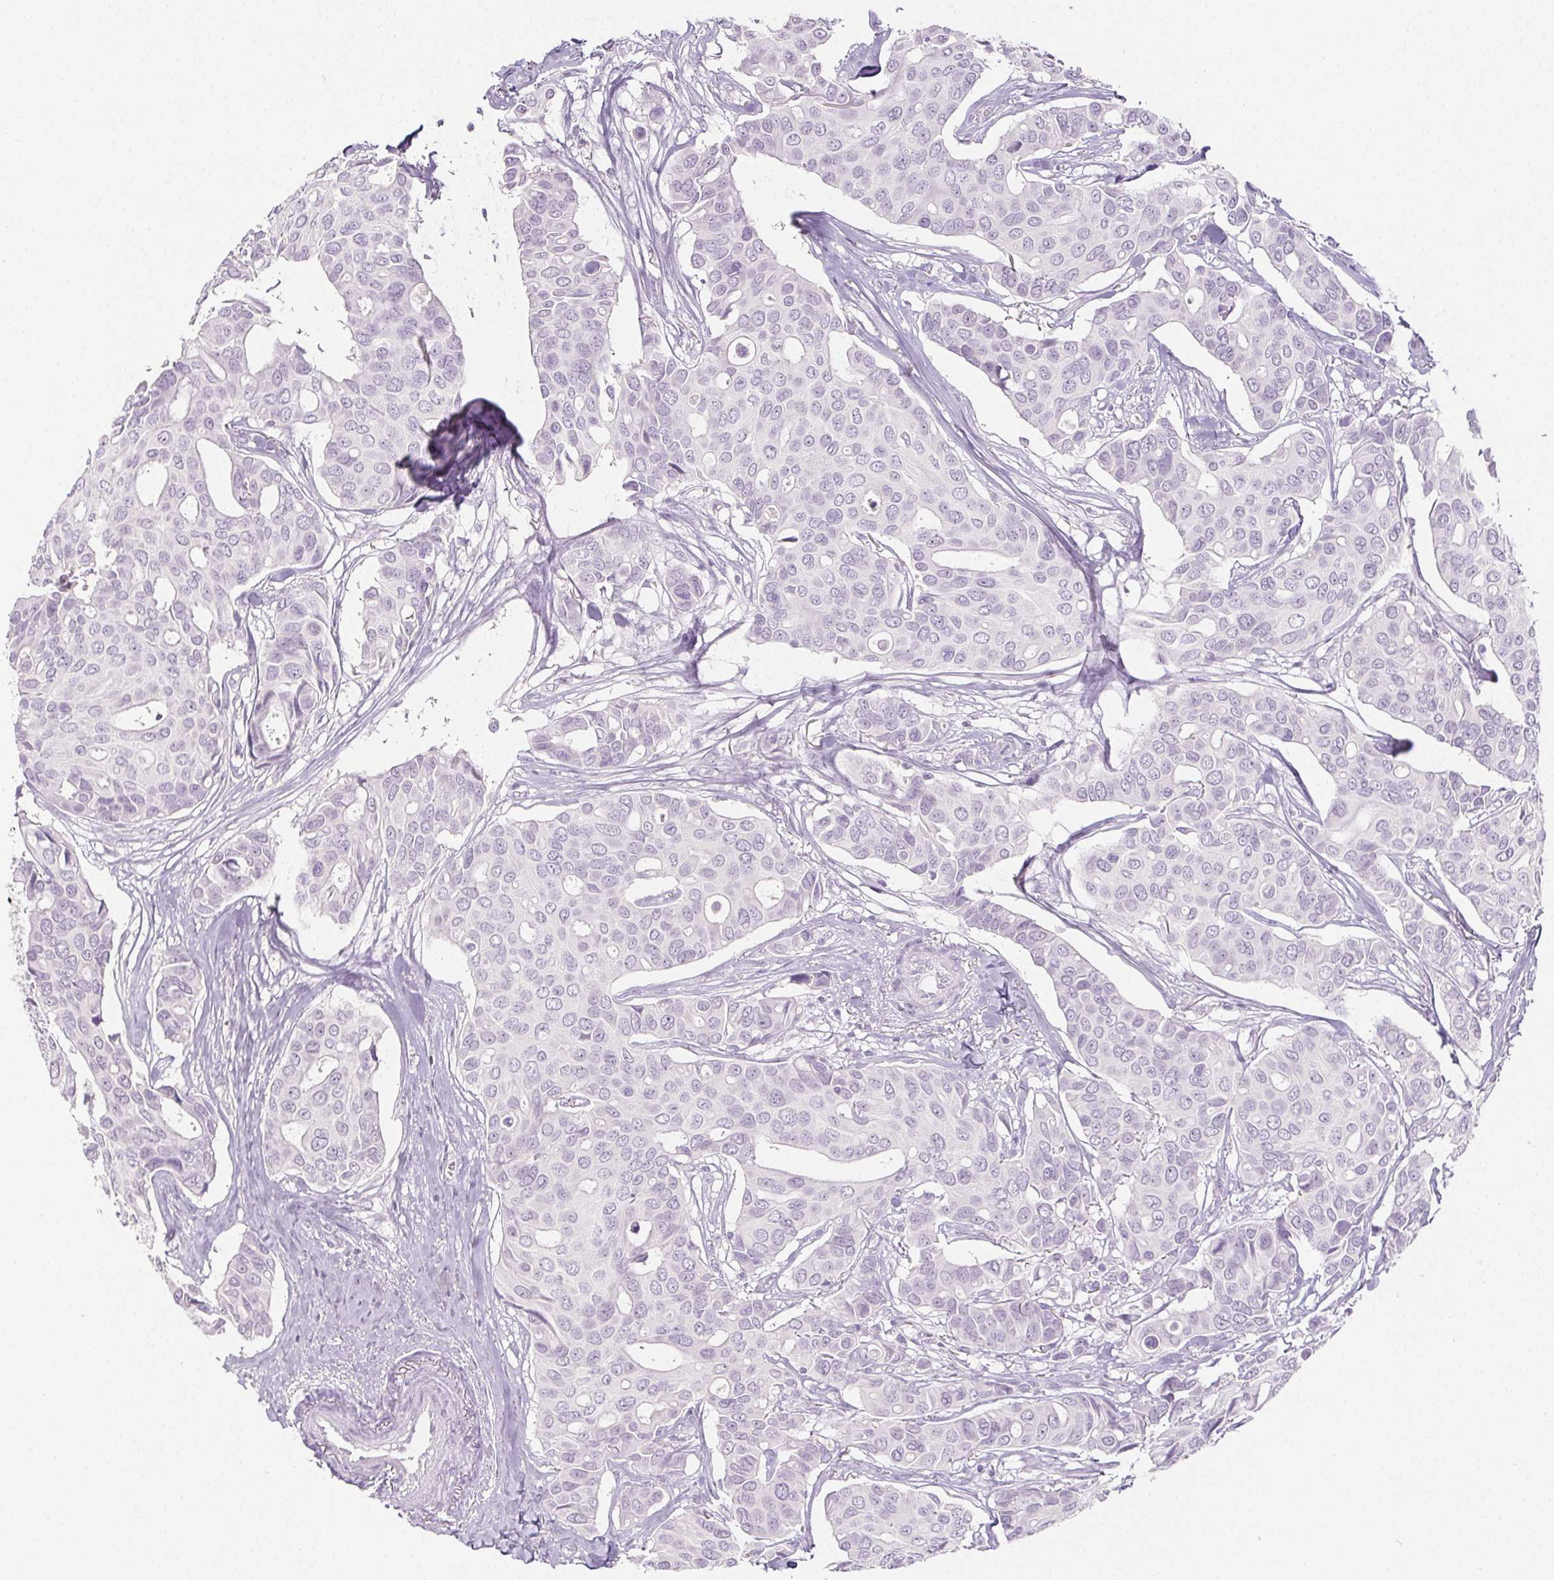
{"staining": {"intensity": "negative", "quantity": "none", "location": "none"}, "tissue": "breast cancer", "cell_type": "Tumor cells", "image_type": "cancer", "snomed": [{"axis": "morphology", "description": "Duct carcinoma"}, {"axis": "topography", "description": "Breast"}], "caption": "Tumor cells are negative for protein expression in human breast cancer.", "gene": "PI3", "patient": {"sex": "female", "age": 54}}